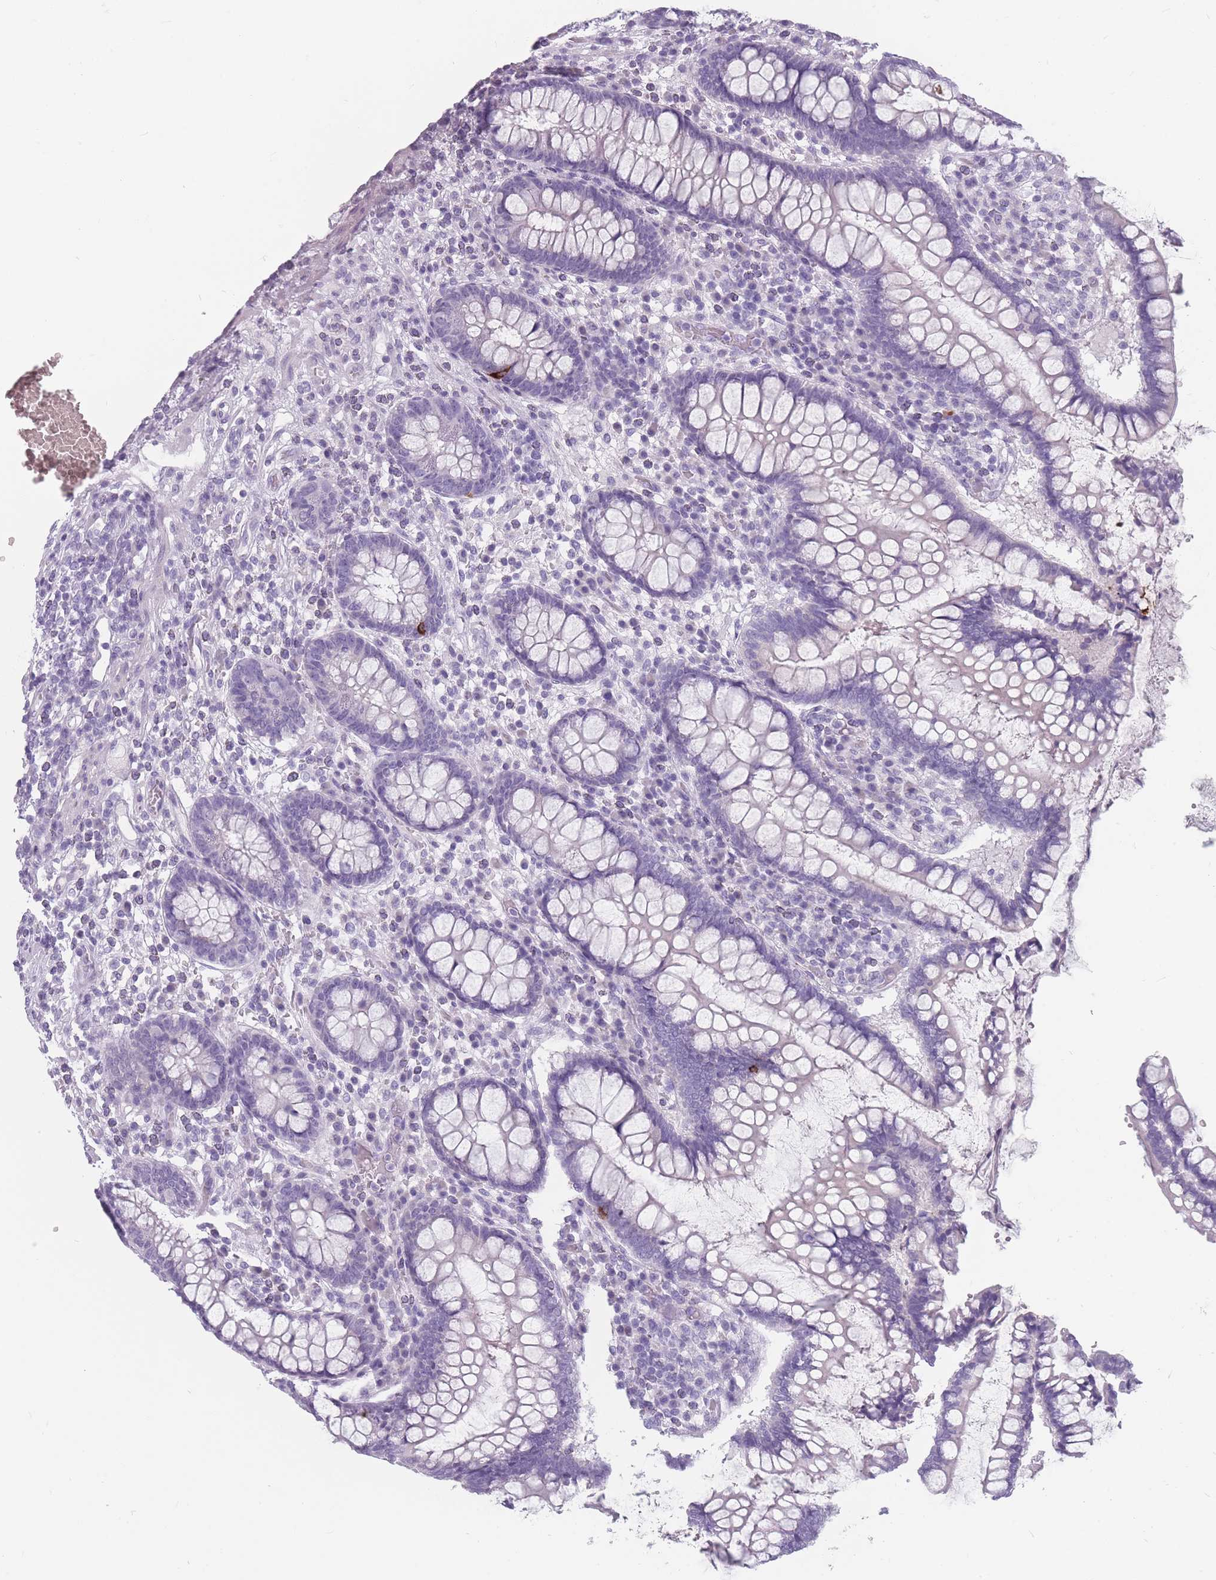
{"staining": {"intensity": "negative", "quantity": "none", "location": "none"}, "tissue": "colon", "cell_type": "Endothelial cells", "image_type": "normal", "snomed": [{"axis": "morphology", "description": "Normal tissue, NOS"}, {"axis": "topography", "description": "Colon"}], "caption": "The micrograph demonstrates no staining of endothelial cells in normal colon.", "gene": "CCNO", "patient": {"sex": "female", "age": 79}}